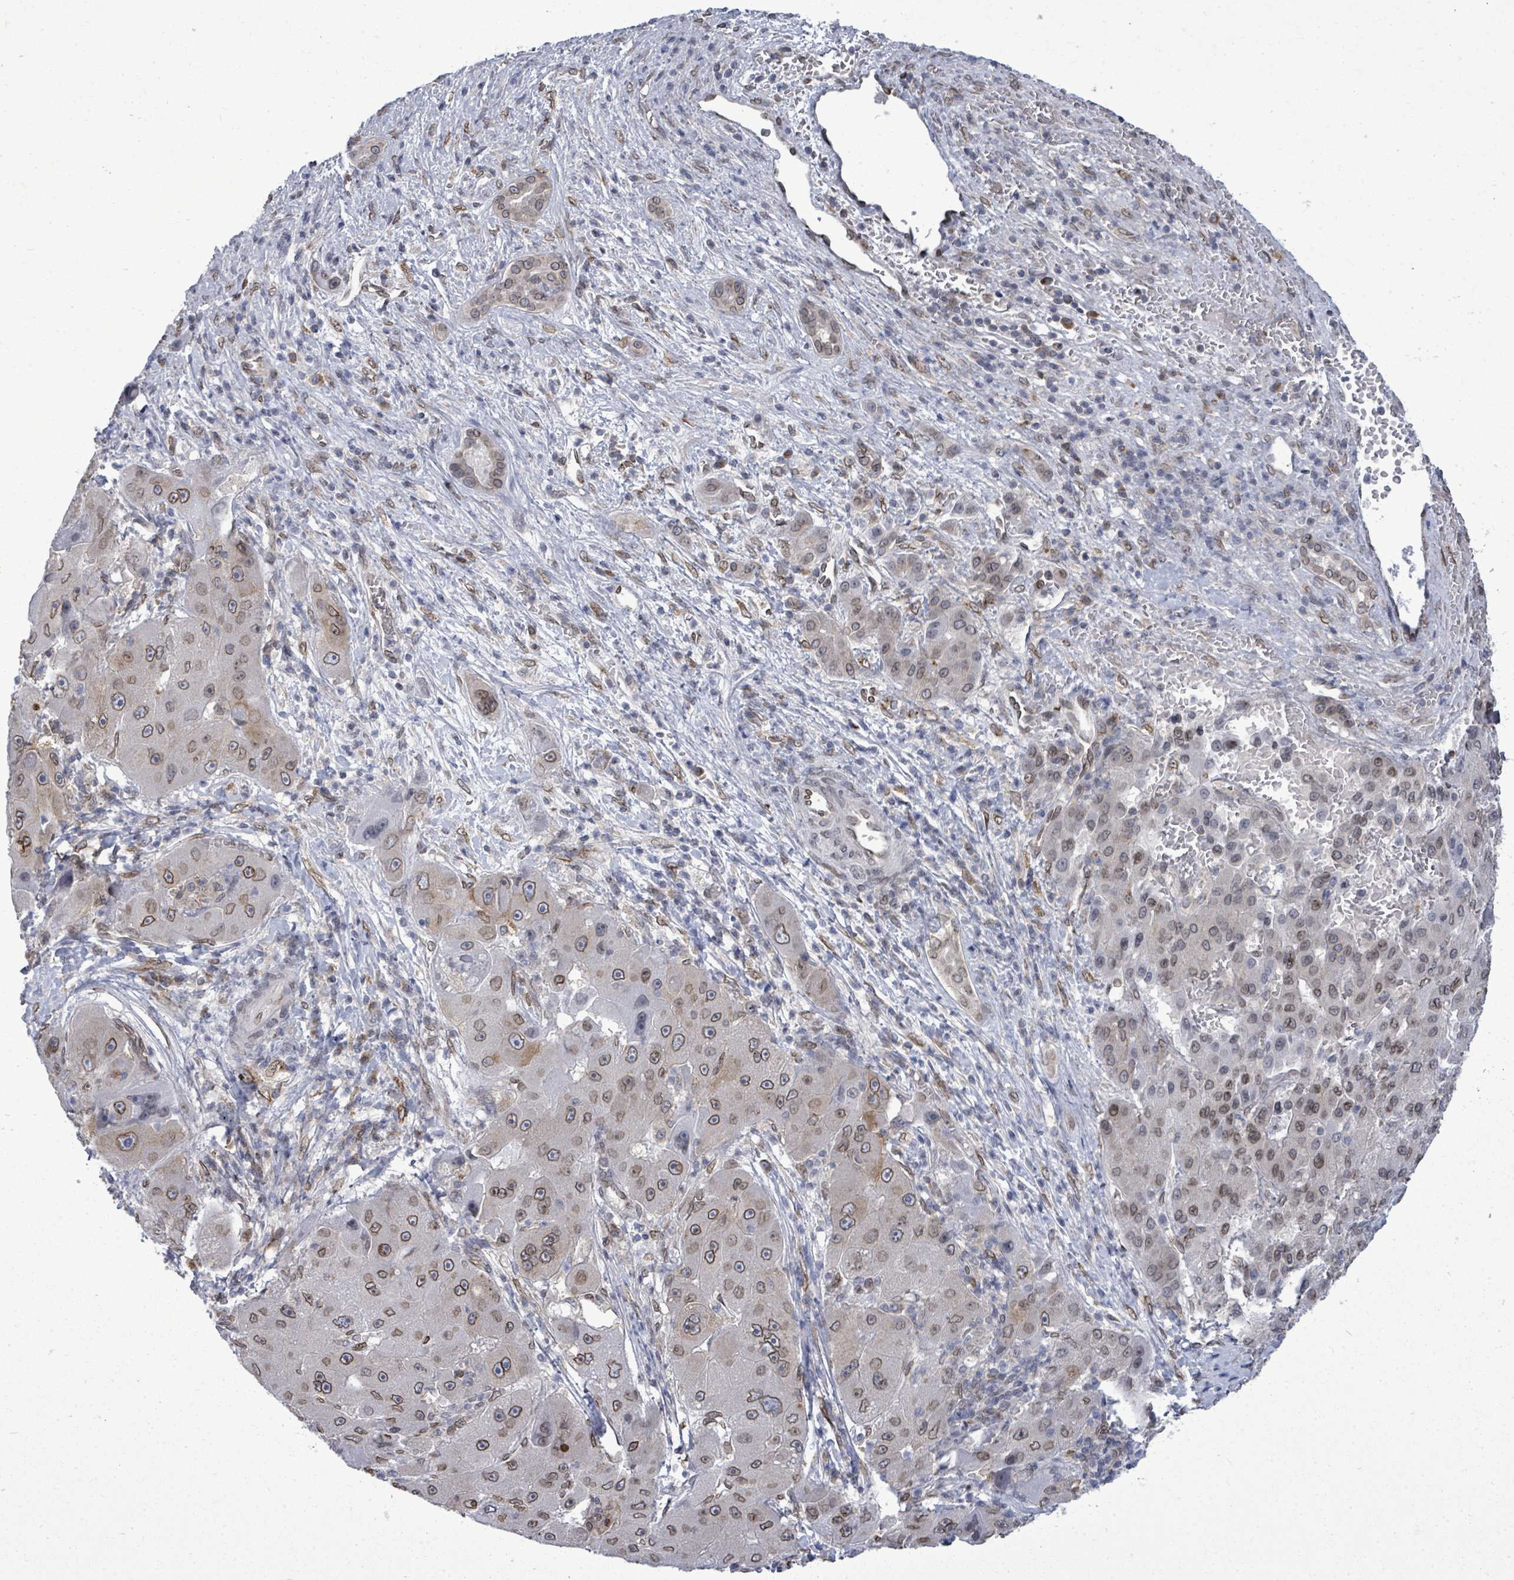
{"staining": {"intensity": "moderate", "quantity": "25%-75%", "location": "cytoplasmic/membranous,nuclear"}, "tissue": "liver cancer", "cell_type": "Tumor cells", "image_type": "cancer", "snomed": [{"axis": "morphology", "description": "Carcinoma, Hepatocellular, NOS"}, {"axis": "topography", "description": "Liver"}], "caption": "Immunohistochemistry of human hepatocellular carcinoma (liver) exhibits medium levels of moderate cytoplasmic/membranous and nuclear staining in about 25%-75% of tumor cells. Nuclei are stained in blue.", "gene": "ARFGAP1", "patient": {"sex": "male", "age": 76}}